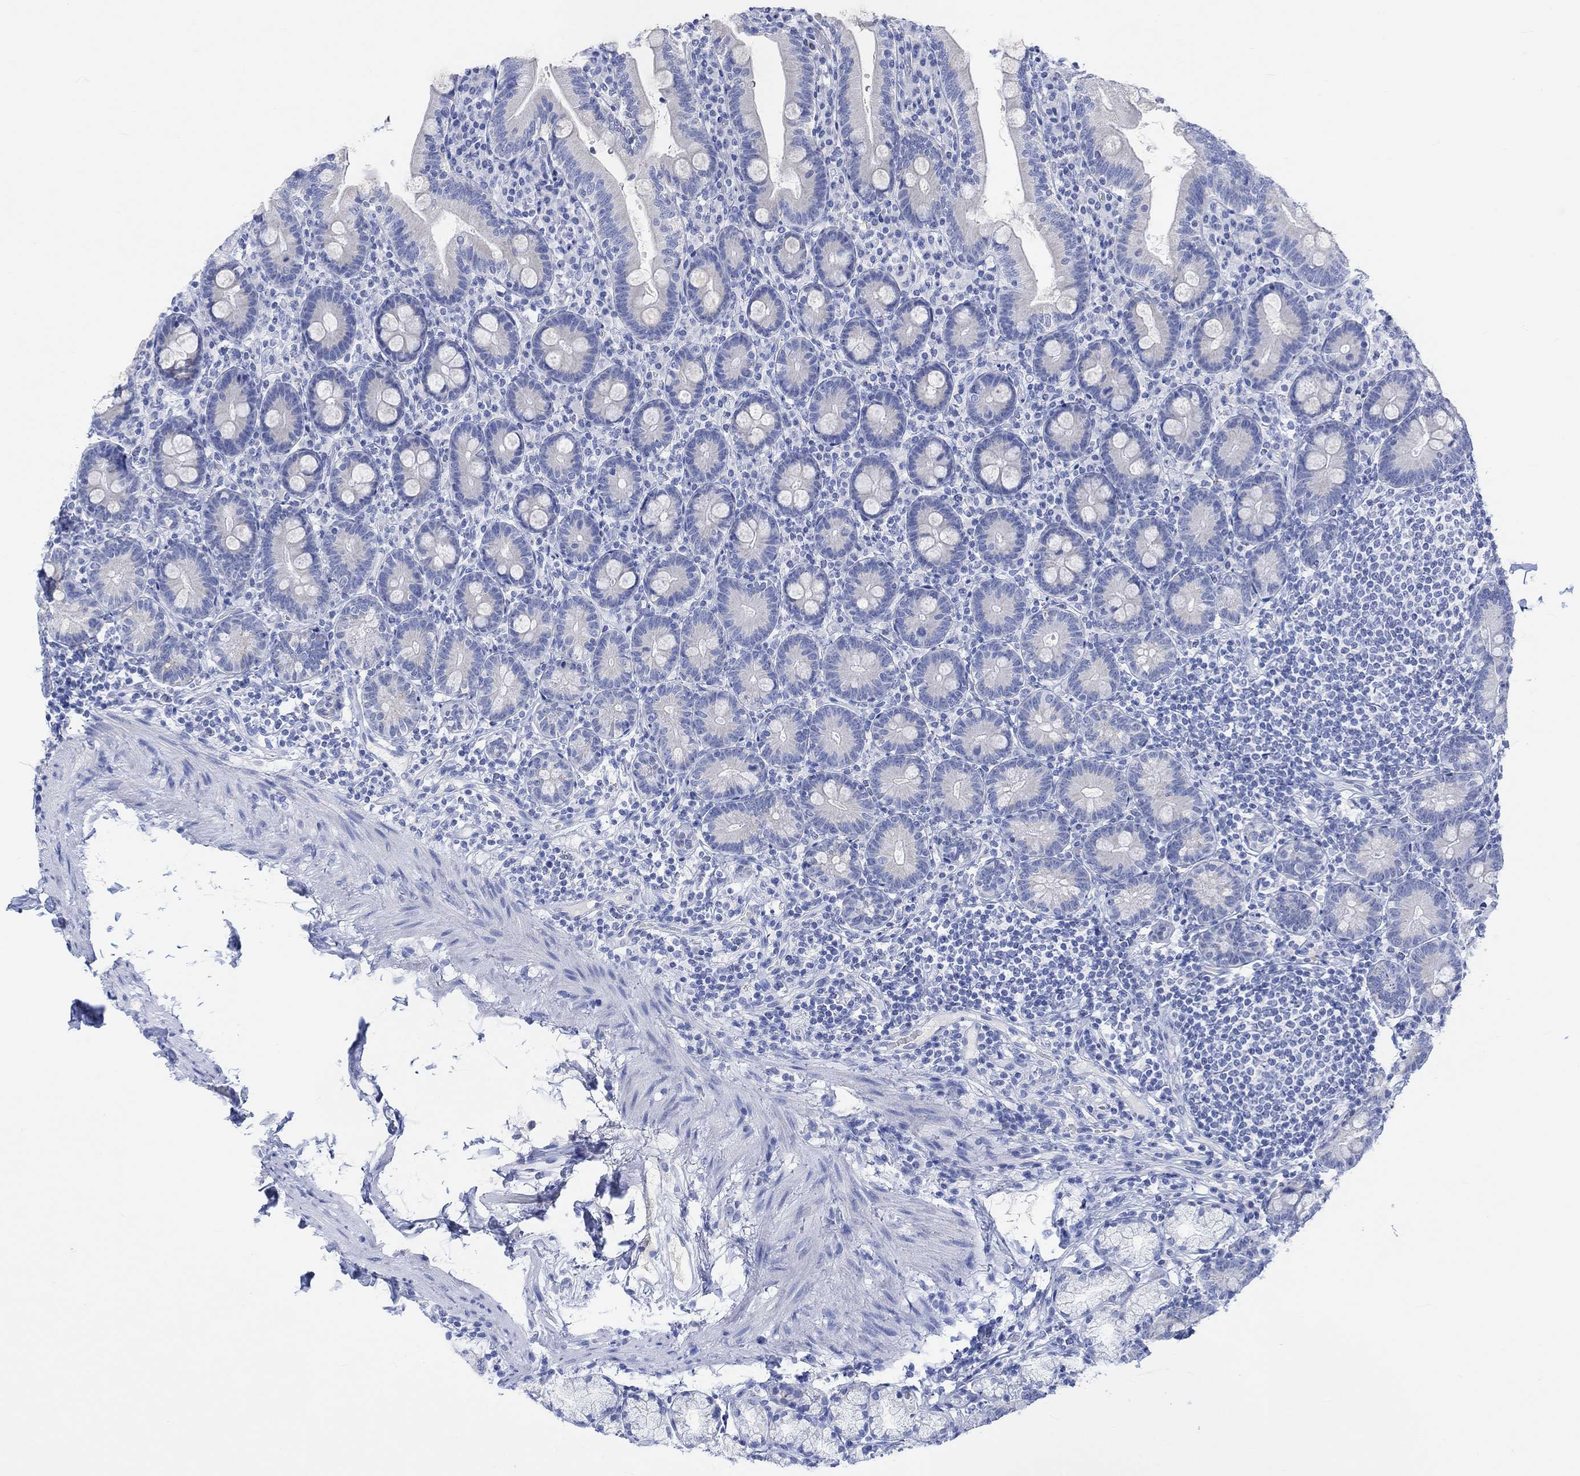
{"staining": {"intensity": "negative", "quantity": "none", "location": "none"}, "tissue": "duodenum", "cell_type": "Glandular cells", "image_type": "normal", "snomed": [{"axis": "morphology", "description": "Normal tissue, NOS"}, {"axis": "topography", "description": "Duodenum"}], "caption": "IHC image of normal duodenum: human duodenum stained with DAB (3,3'-diaminobenzidine) demonstrates no significant protein expression in glandular cells.", "gene": "CALCA", "patient": {"sex": "female", "age": 67}}